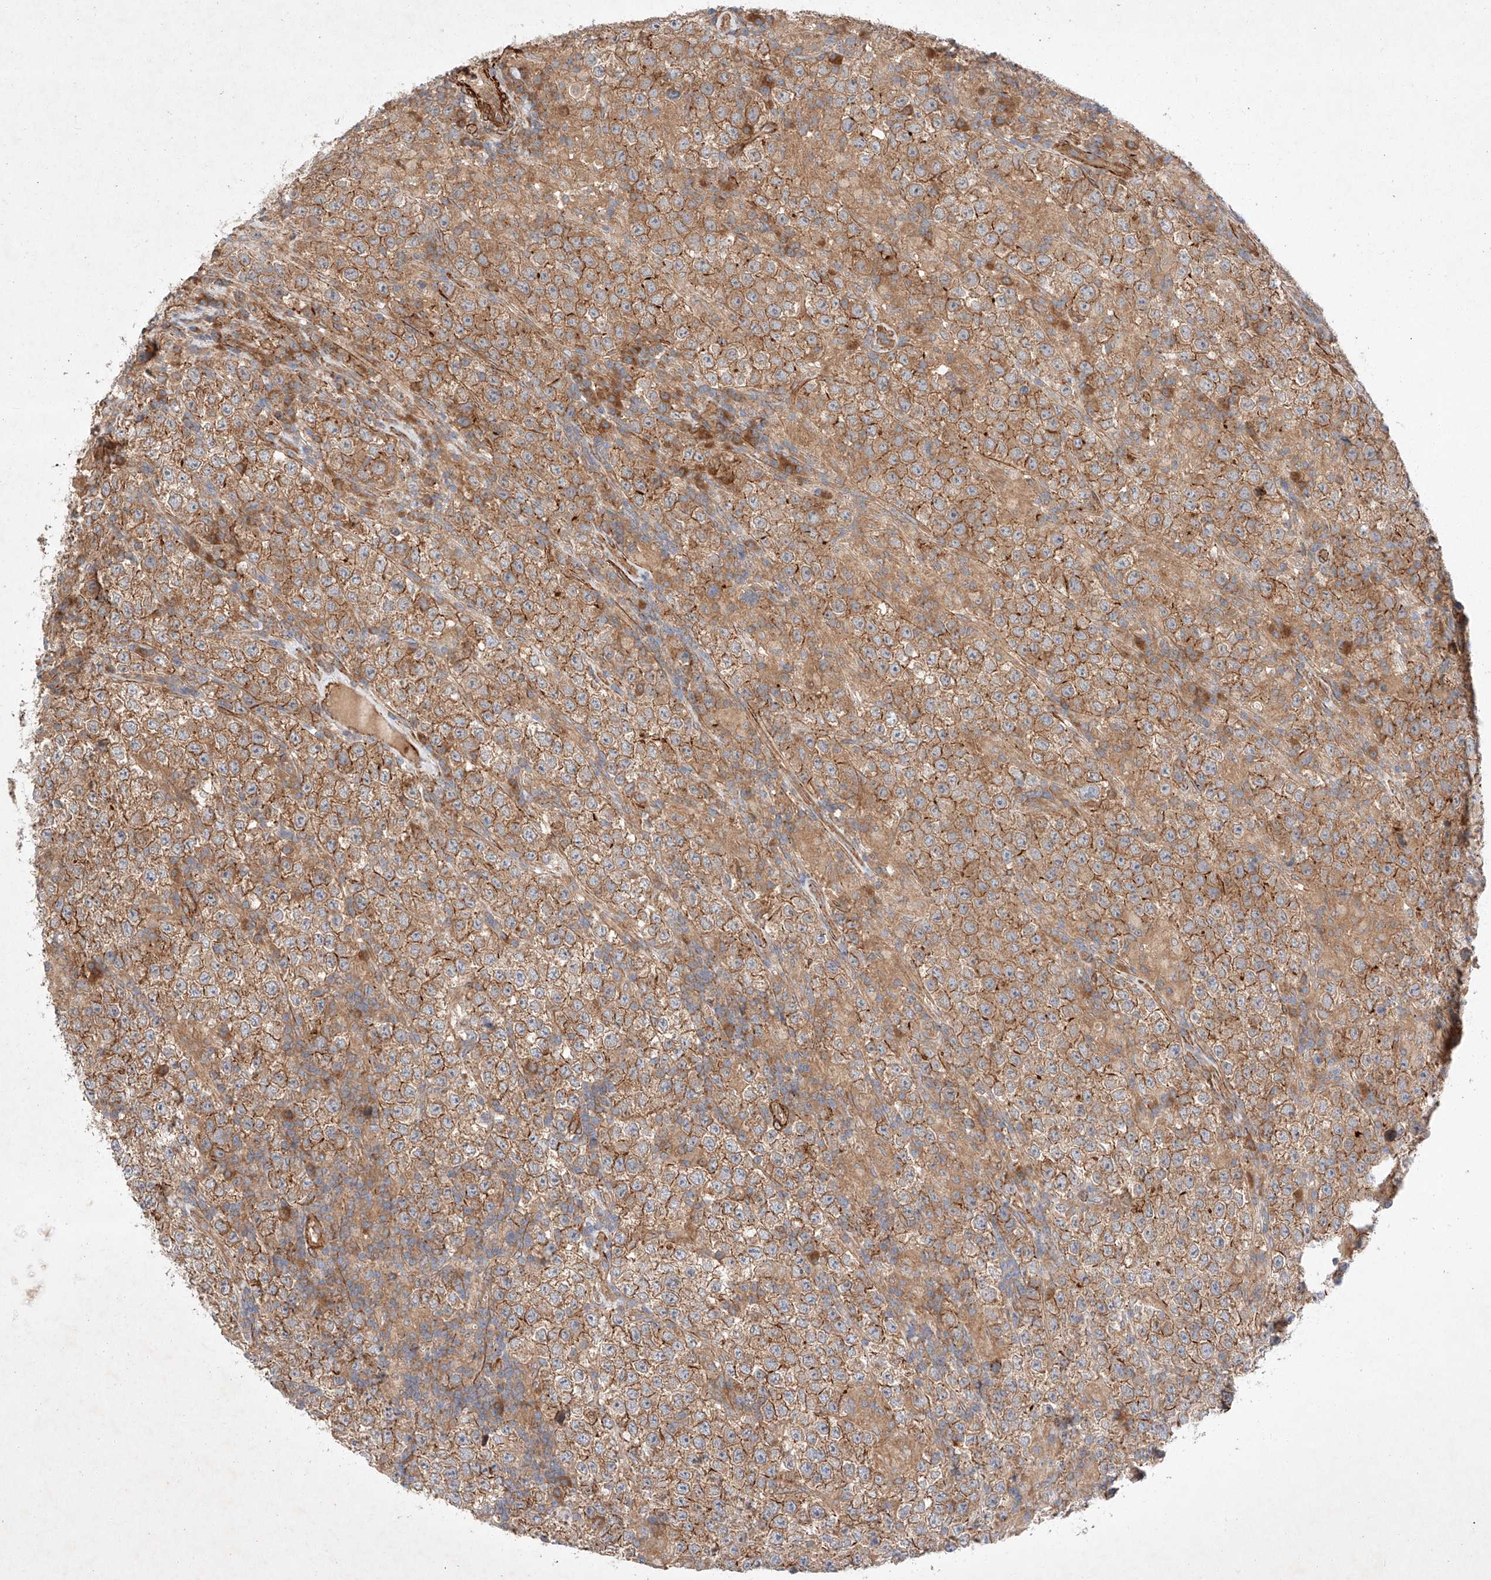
{"staining": {"intensity": "moderate", "quantity": ">75%", "location": "cytoplasmic/membranous"}, "tissue": "testis cancer", "cell_type": "Tumor cells", "image_type": "cancer", "snomed": [{"axis": "morphology", "description": "Normal tissue, NOS"}, {"axis": "morphology", "description": "Urothelial carcinoma, High grade"}, {"axis": "morphology", "description": "Seminoma, NOS"}, {"axis": "morphology", "description": "Carcinoma, Embryonal, NOS"}, {"axis": "topography", "description": "Urinary bladder"}, {"axis": "topography", "description": "Testis"}], "caption": "Protein expression analysis of human testis high-grade urothelial carcinoma reveals moderate cytoplasmic/membranous expression in about >75% of tumor cells.", "gene": "RAB23", "patient": {"sex": "male", "age": 41}}